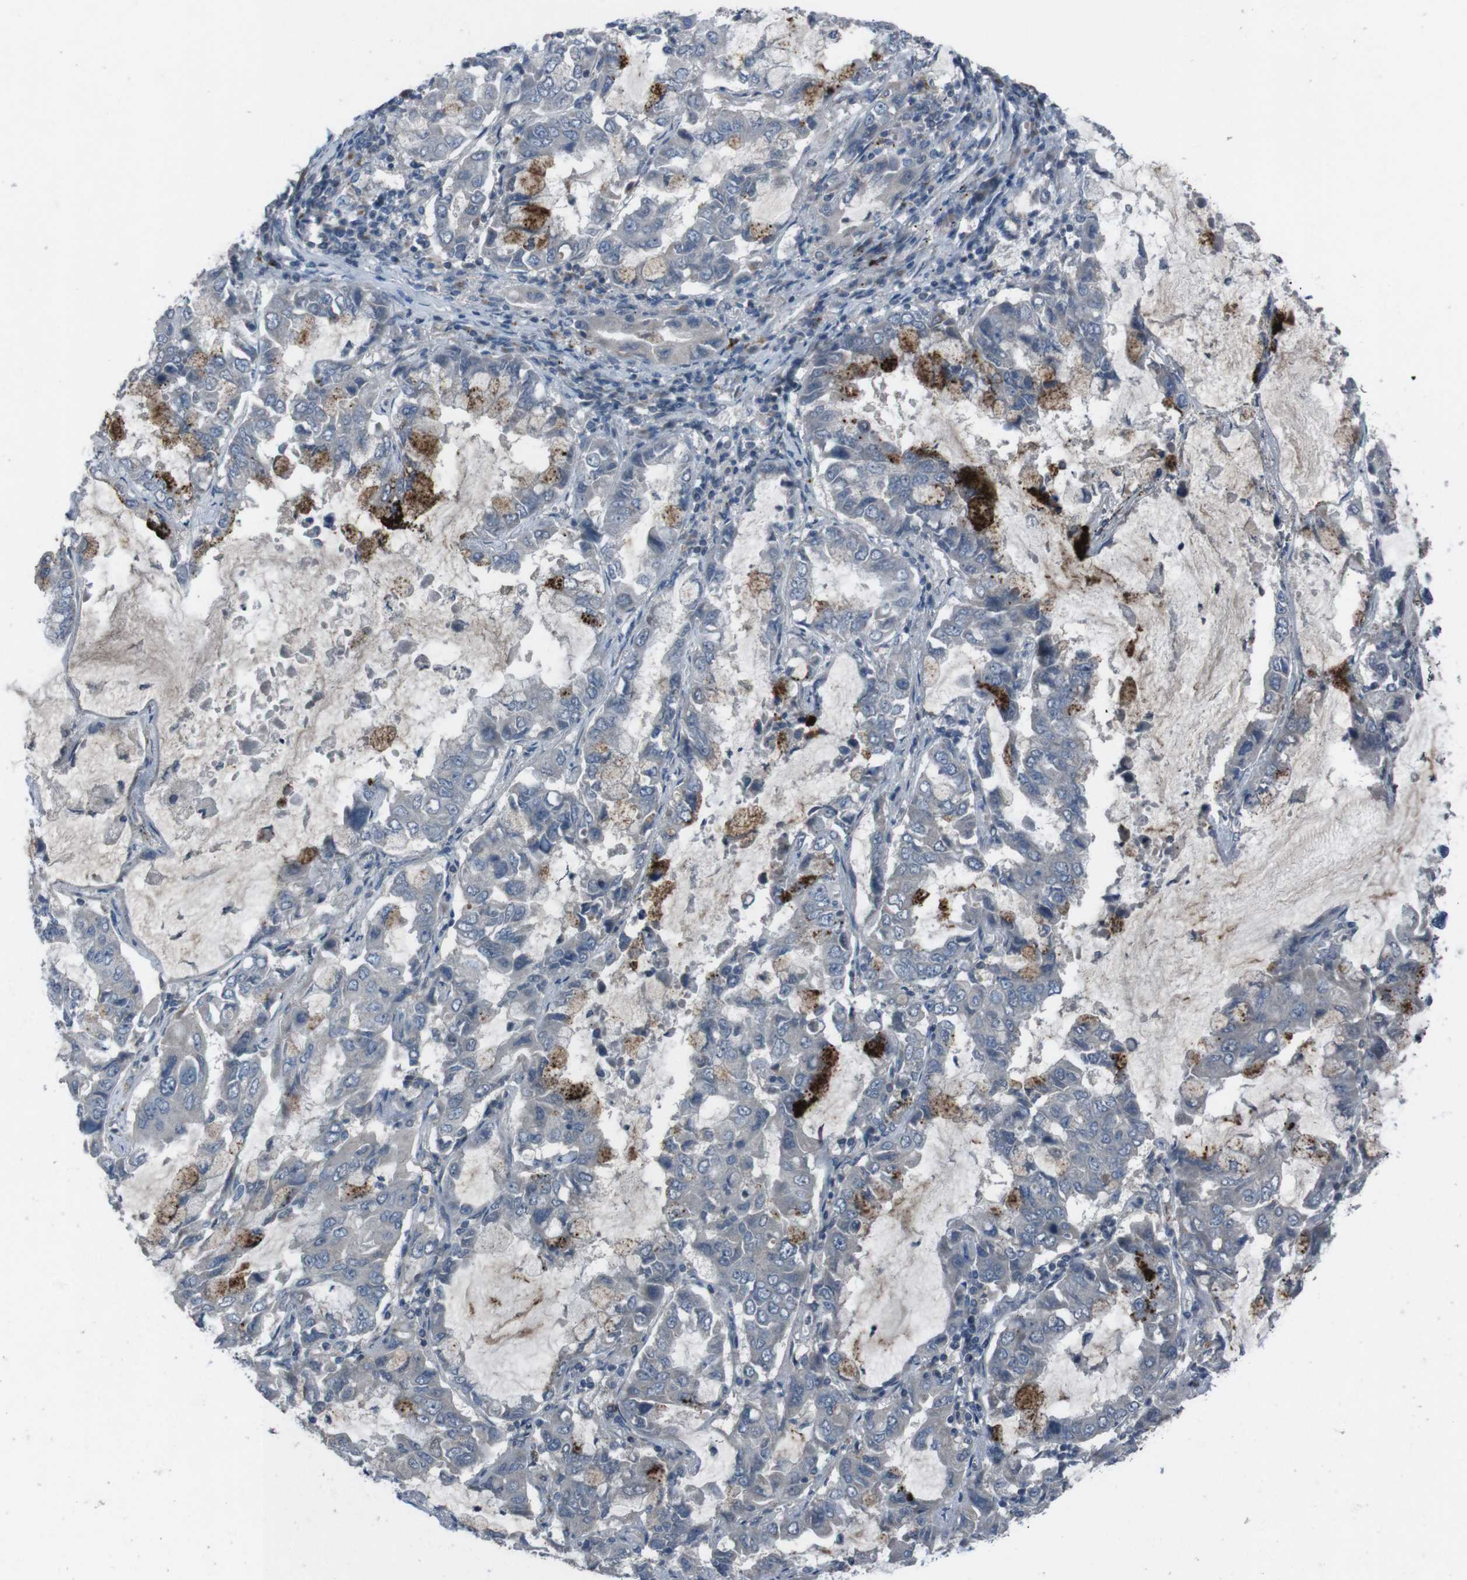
{"staining": {"intensity": "negative", "quantity": "none", "location": "none"}, "tissue": "lung cancer", "cell_type": "Tumor cells", "image_type": "cancer", "snomed": [{"axis": "morphology", "description": "Adenocarcinoma, NOS"}, {"axis": "topography", "description": "Lung"}], "caption": "DAB immunohistochemical staining of human adenocarcinoma (lung) shows no significant staining in tumor cells. (Stains: DAB (3,3'-diaminobenzidine) IHC with hematoxylin counter stain, Microscopy: brightfield microscopy at high magnification).", "gene": "EFNA5", "patient": {"sex": "male", "age": 64}}